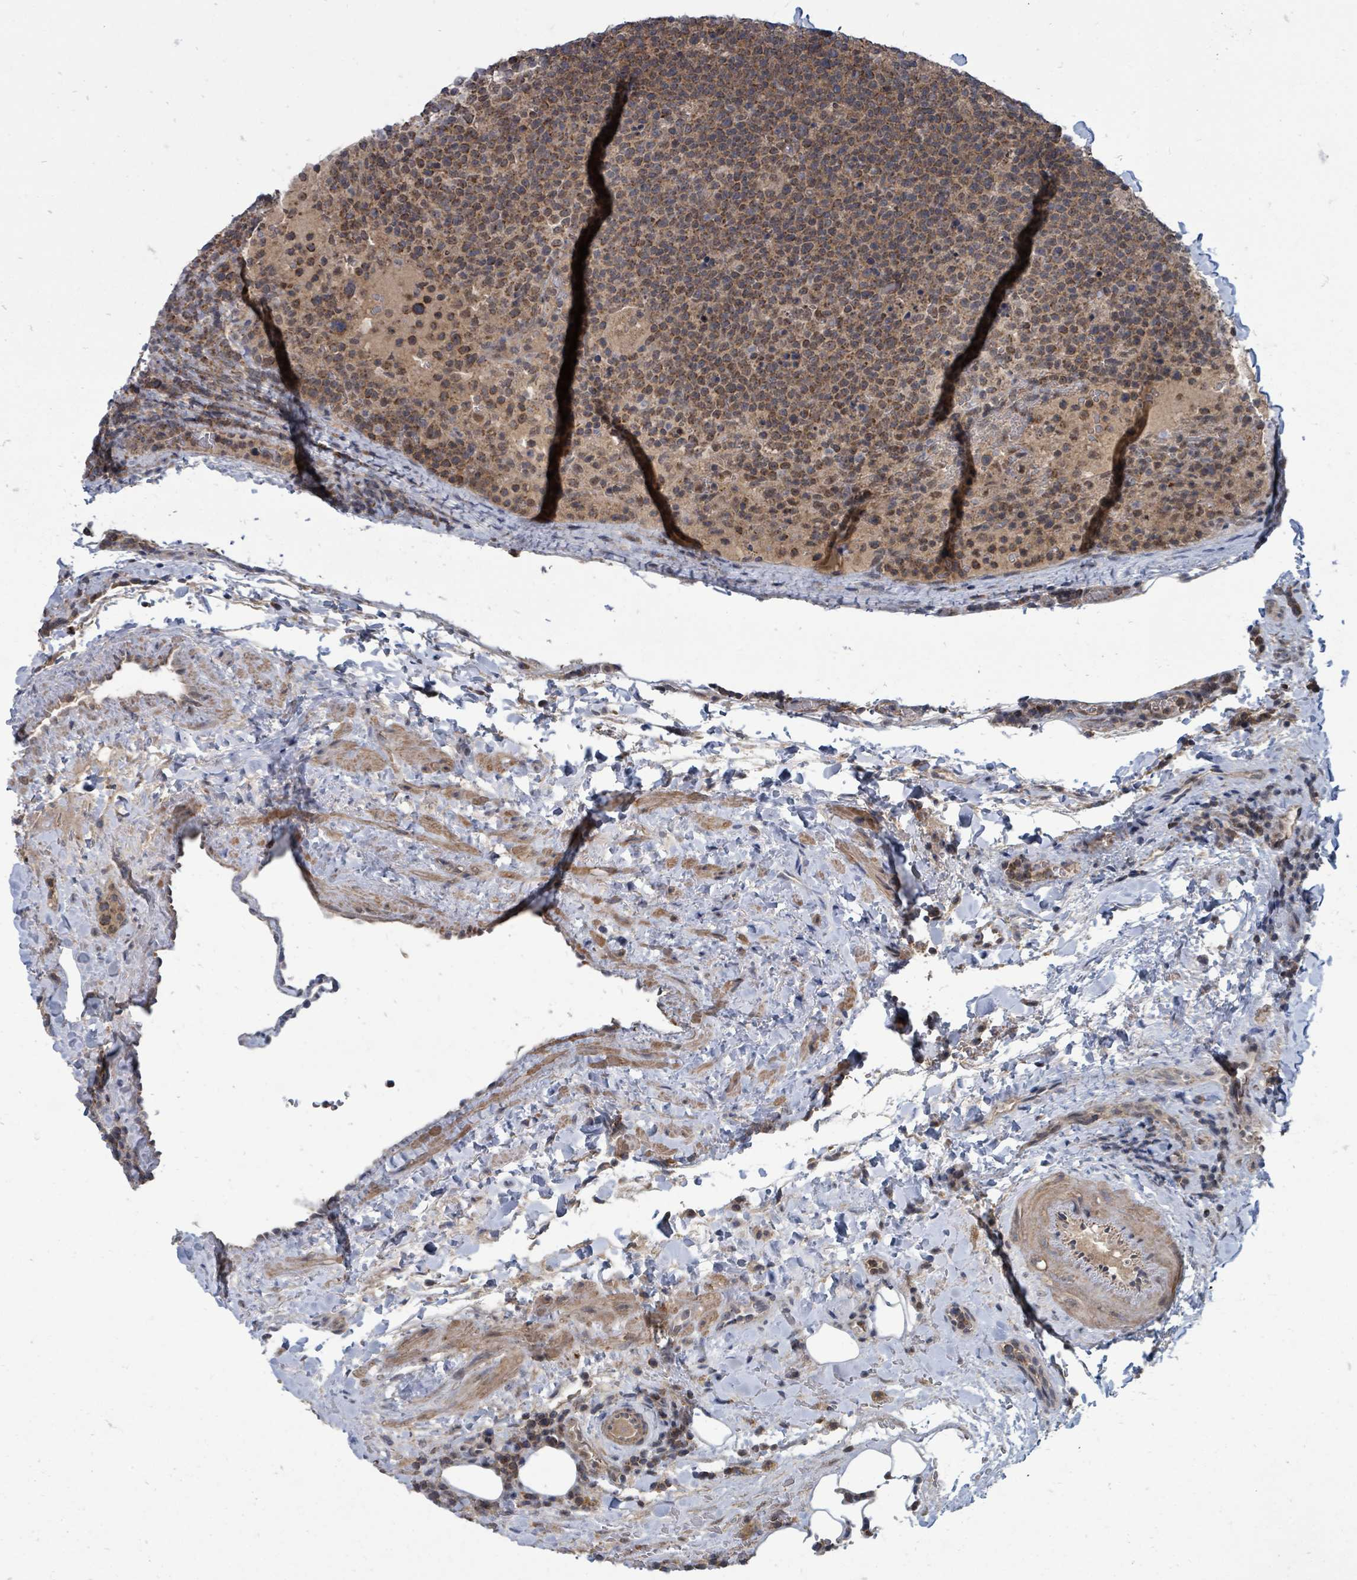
{"staining": {"intensity": "moderate", "quantity": ">75%", "location": "cytoplasmic/membranous"}, "tissue": "lymphoma", "cell_type": "Tumor cells", "image_type": "cancer", "snomed": [{"axis": "morphology", "description": "Malignant lymphoma, non-Hodgkin's type, High grade"}, {"axis": "topography", "description": "Lymph node"}], "caption": "DAB immunohistochemical staining of lymphoma demonstrates moderate cytoplasmic/membranous protein expression in about >75% of tumor cells.", "gene": "MAGOHB", "patient": {"sex": "male", "age": 61}}